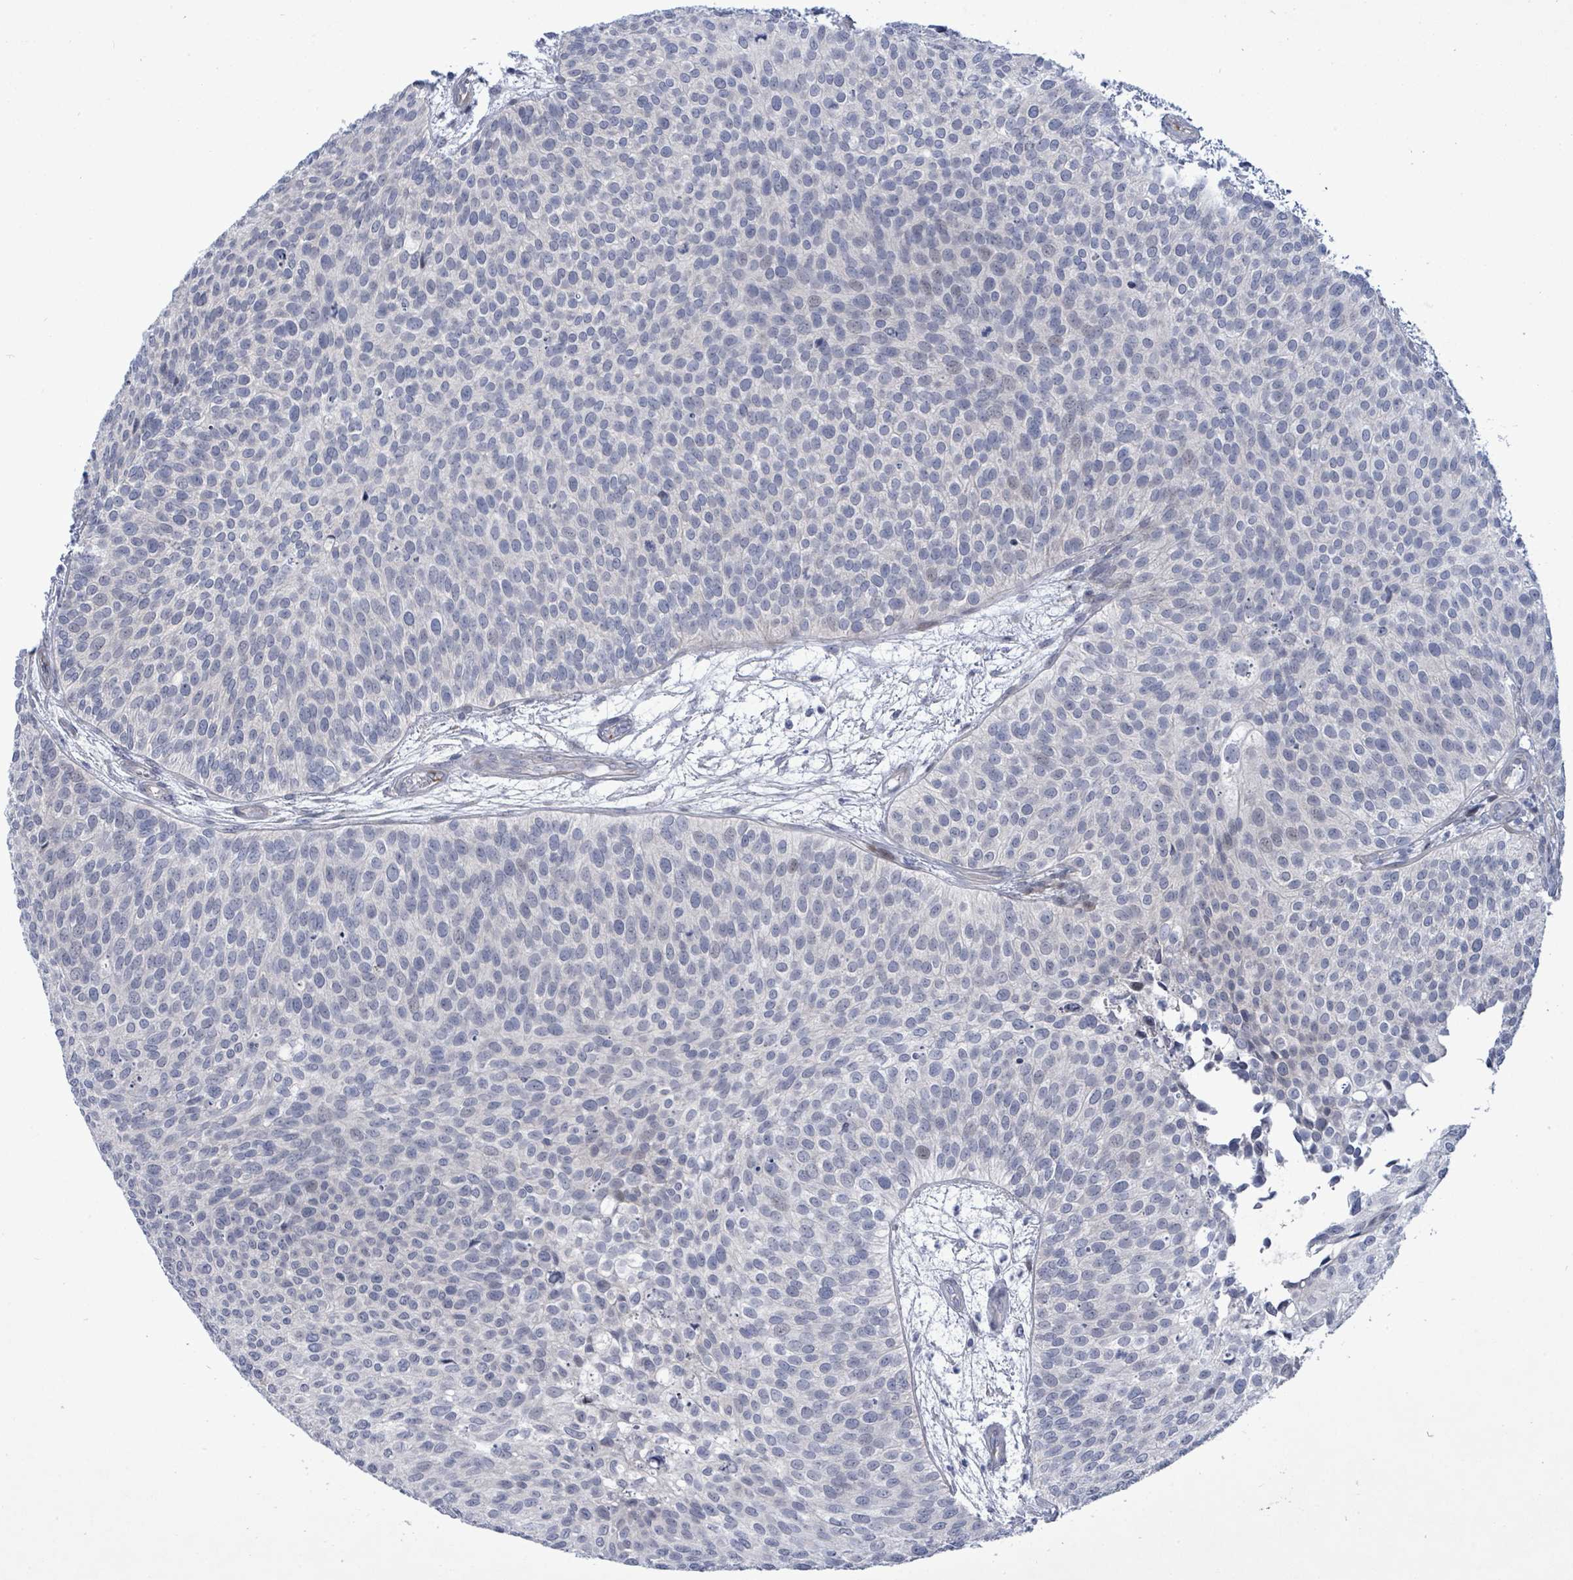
{"staining": {"intensity": "negative", "quantity": "none", "location": "none"}, "tissue": "urothelial cancer", "cell_type": "Tumor cells", "image_type": "cancer", "snomed": [{"axis": "morphology", "description": "Urothelial carcinoma, Low grade"}, {"axis": "topography", "description": "Urinary bladder"}], "caption": "Image shows no protein expression in tumor cells of urothelial carcinoma (low-grade) tissue.", "gene": "CT45A5", "patient": {"sex": "male", "age": 84}}